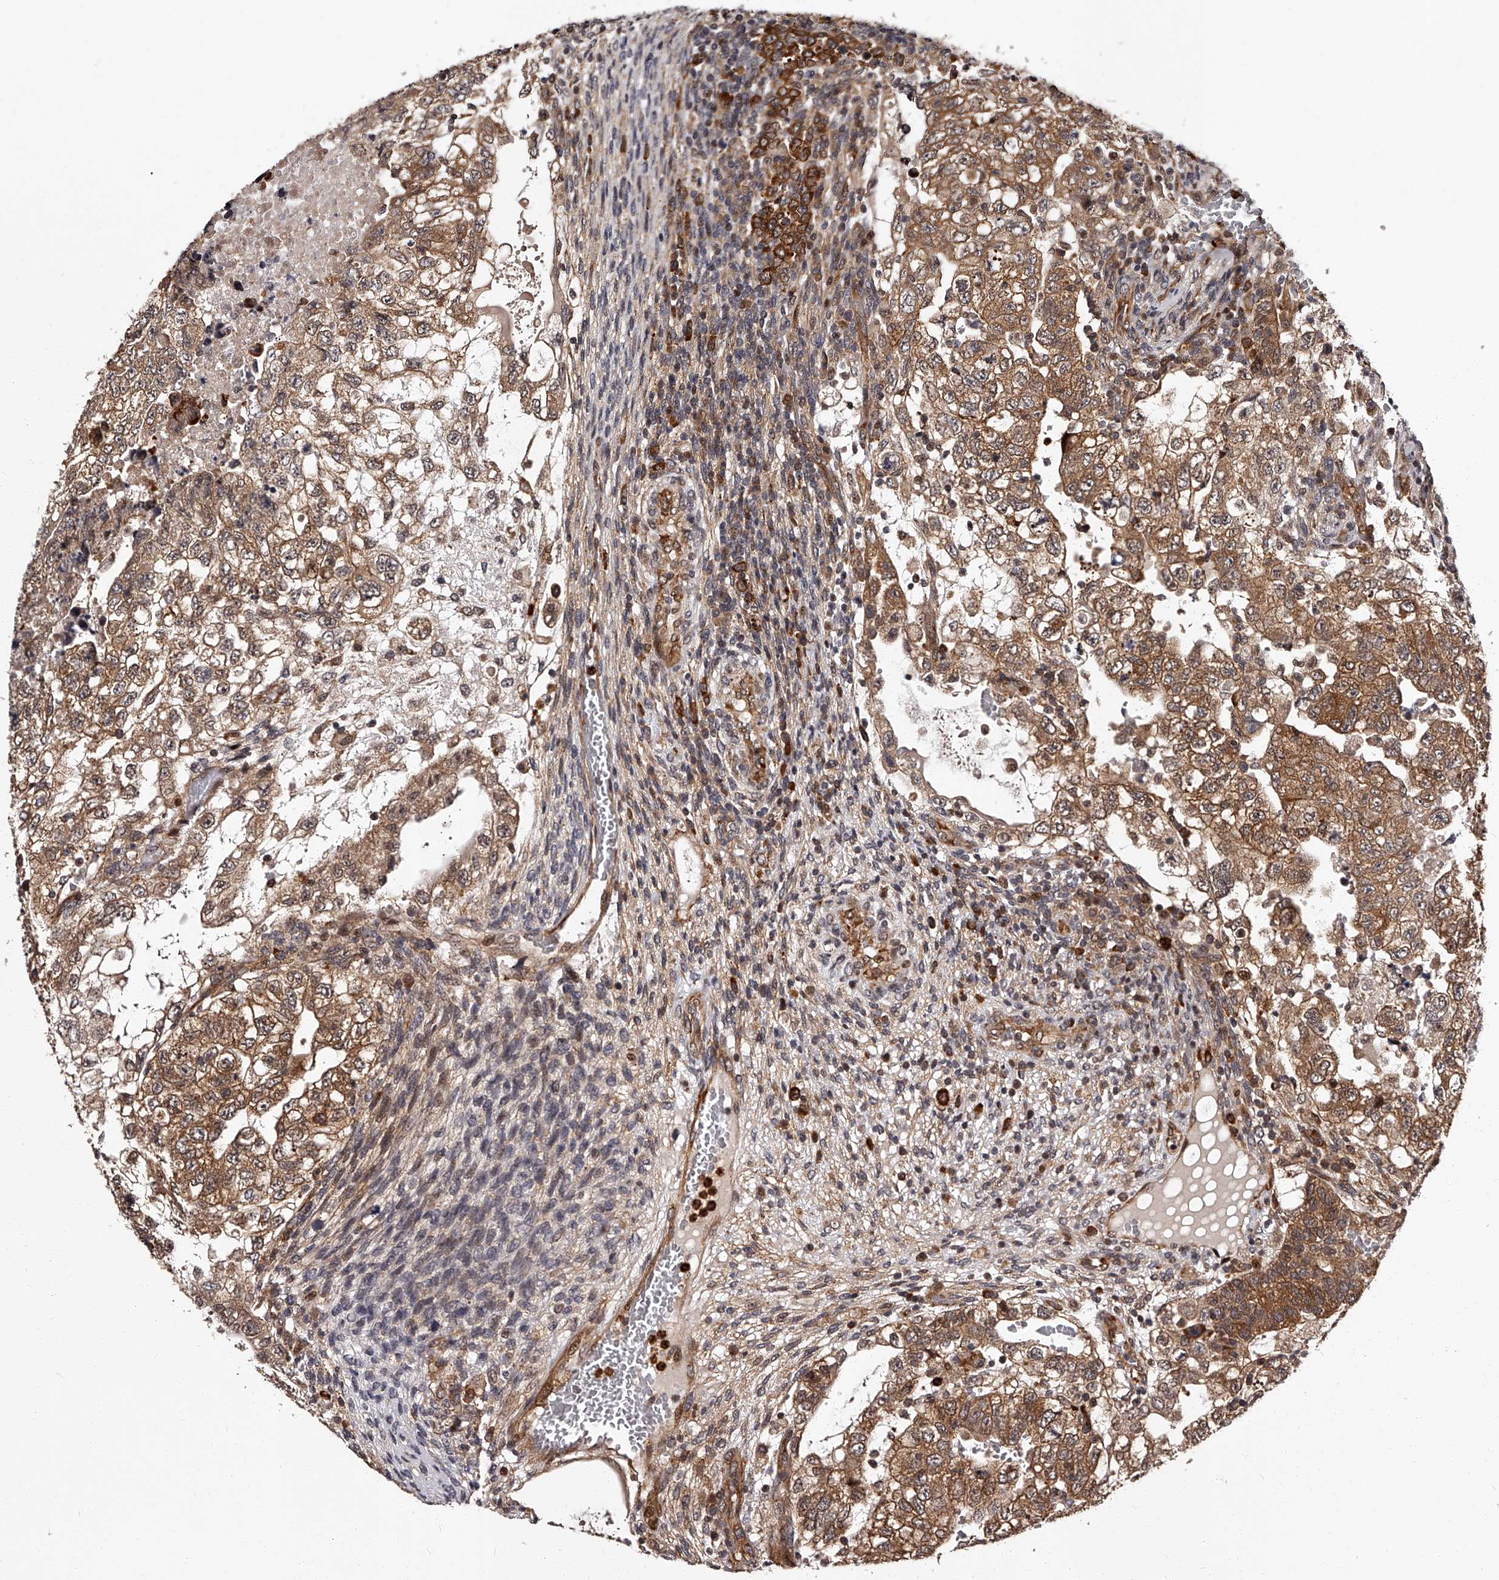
{"staining": {"intensity": "moderate", "quantity": ">75%", "location": "cytoplasmic/membranous"}, "tissue": "testis cancer", "cell_type": "Tumor cells", "image_type": "cancer", "snomed": [{"axis": "morphology", "description": "Carcinoma, Embryonal, NOS"}, {"axis": "topography", "description": "Testis"}], "caption": "Immunohistochemistry staining of embryonal carcinoma (testis), which demonstrates medium levels of moderate cytoplasmic/membranous expression in approximately >75% of tumor cells indicating moderate cytoplasmic/membranous protein staining. The staining was performed using DAB (brown) for protein detection and nuclei were counterstained in hematoxylin (blue).", "gene": "RSC1A1", "patient": {"sex": "male", "age": 36}}